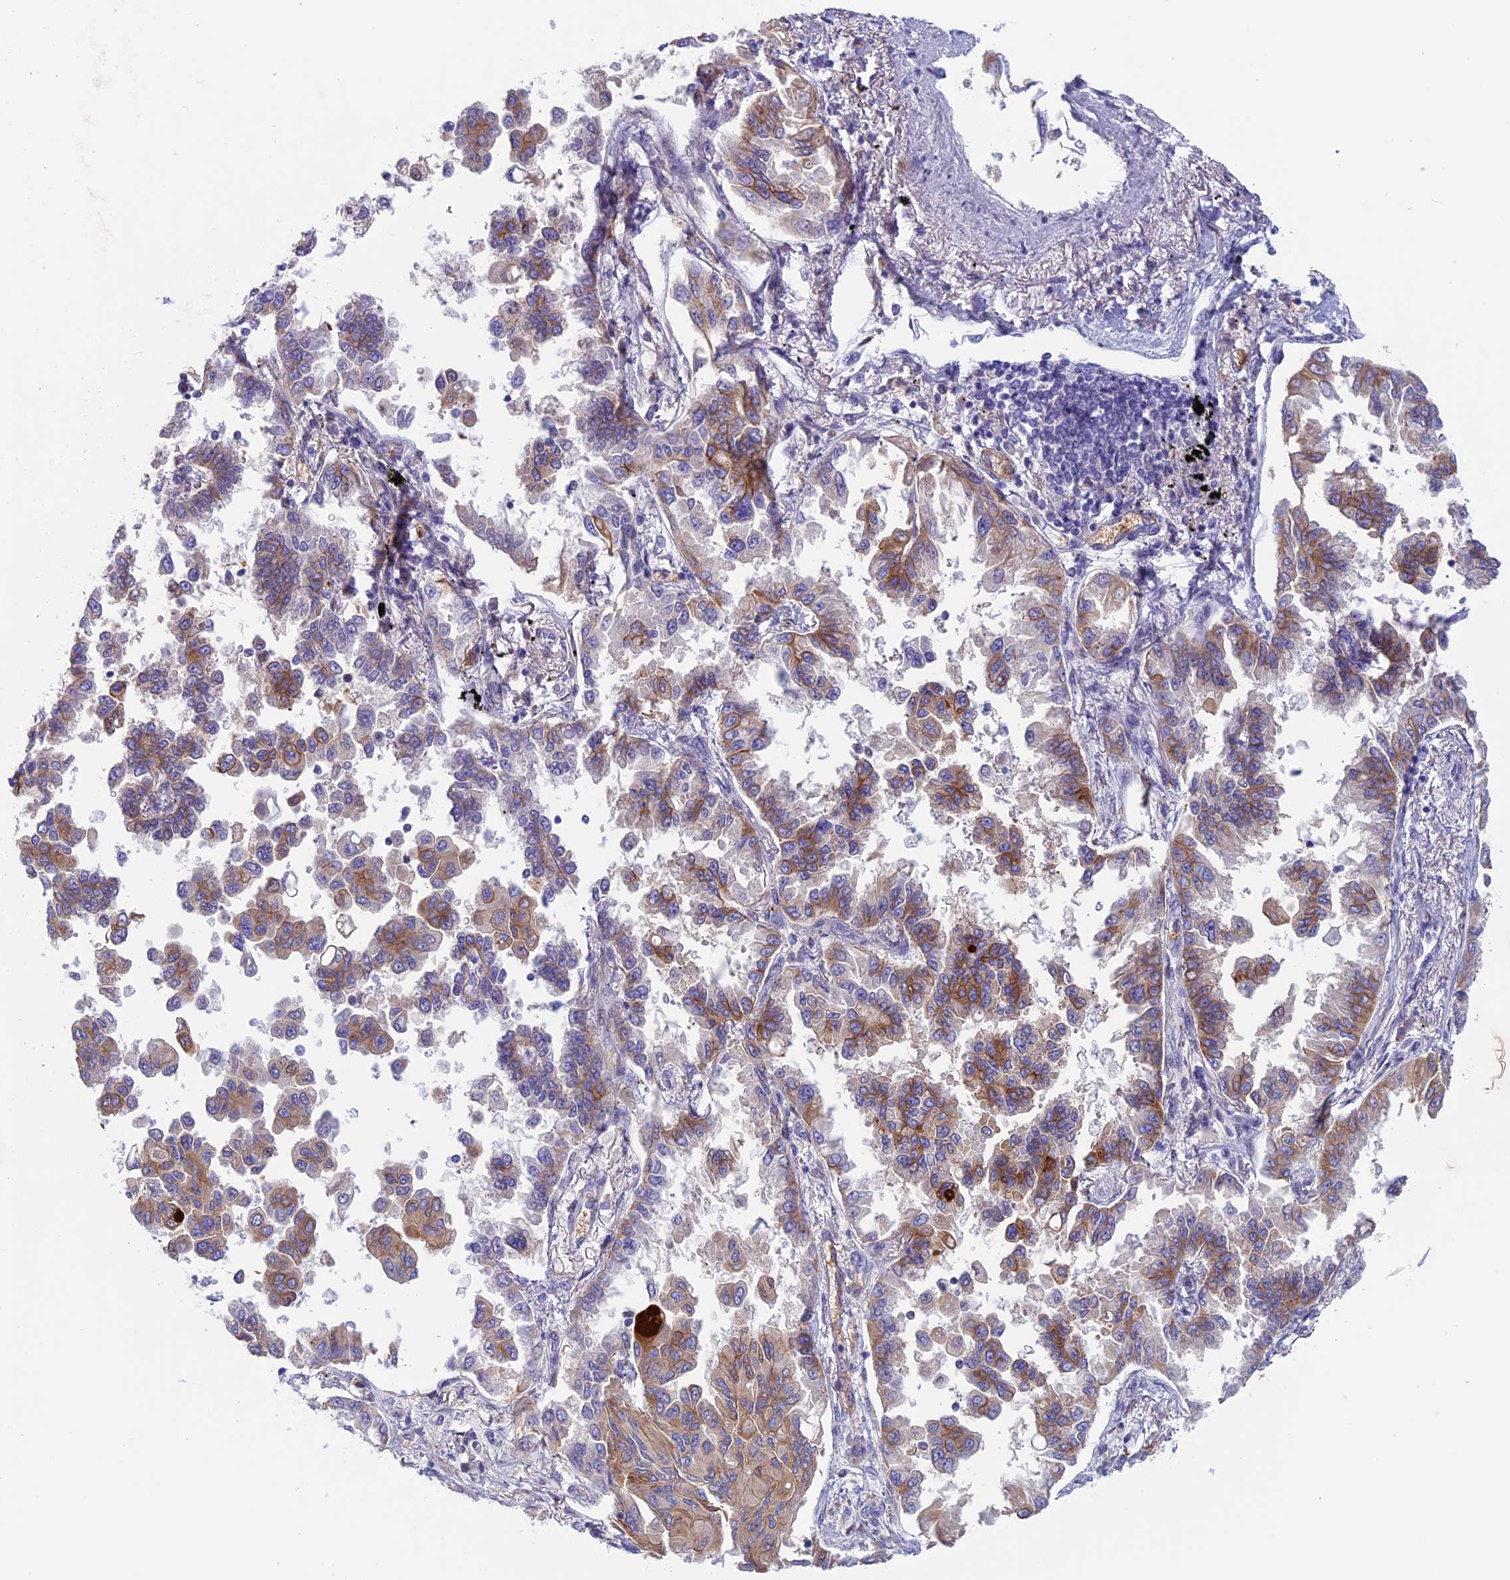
{"staining": {"intensity": "moderate", "quantity": "25%-75%", "location": "cytoplasmic/membranous"}, "tissue": "lung cancer", "cell_type": "Tumor cells", "image_type": "cancer", "snomed": [{"axis": "morphology", "description": "Adenocarcinoma, NOS"}, {"axis": "topography", "description": "Lung"}], "caption": "This image exhibits lung adenocarcinoma stained with IHC to label a protein in brown. The cytoplasmic/membranous of tumor cells show moderate positivity for the protein. Nuclei are counter-stained blue.", "gene": "ANGPTL2", "patient": {"sex": "female", "age": 67}}